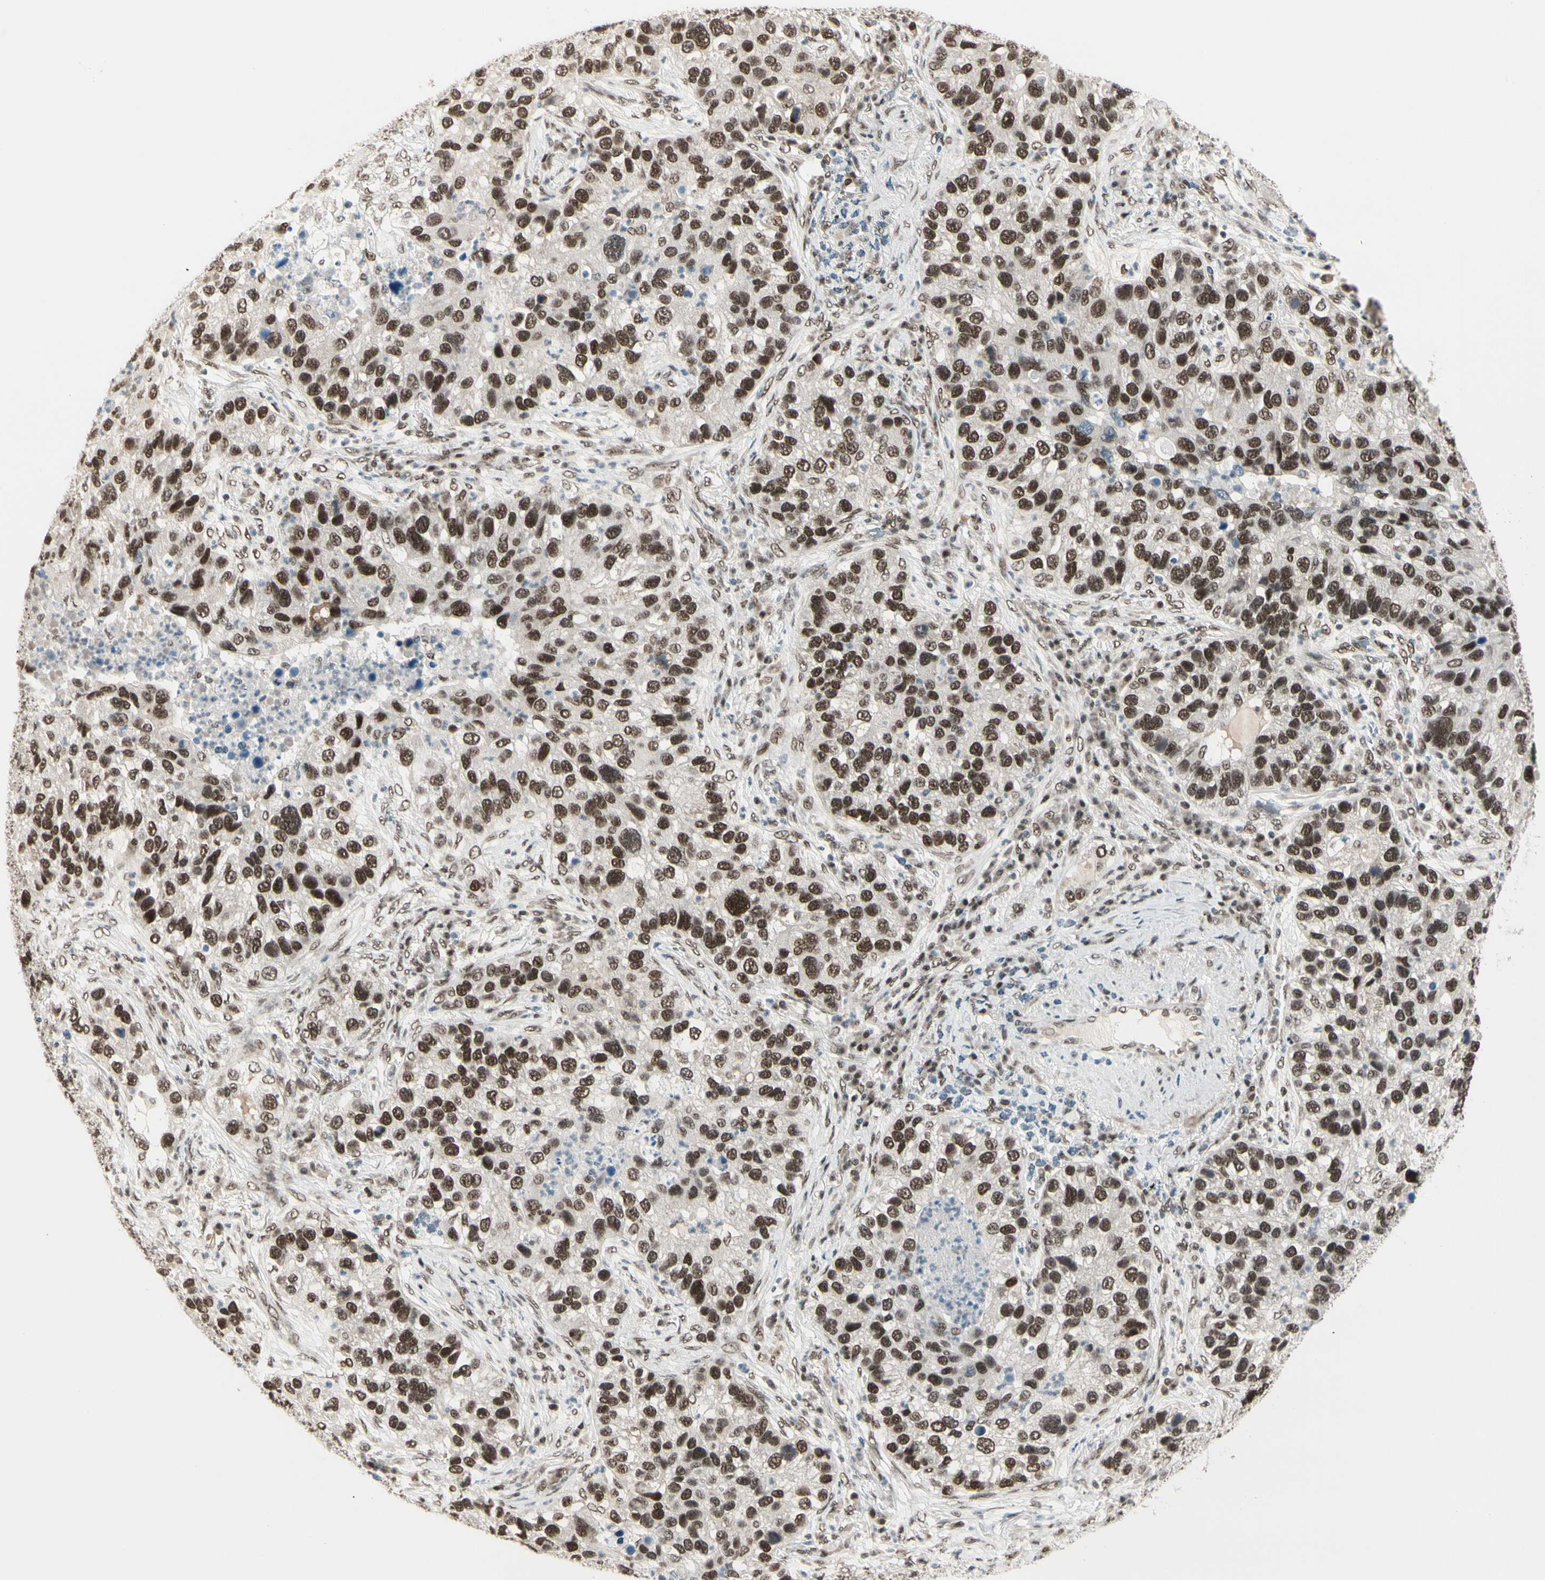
{"staining": {"intensity": "strong", "quantity": ">75%", "location": "nuclear"}, "tissue": "lung cancer", "cell_type": "Tumor cells", "image_type": "cancer", "snomed": [{"axis": "morphology", "description": "Normal tissue, NOS"}, {"axis": "morphology", "description": "Adenocarcinoma, NOS"}, {"axis": "topography", "description": "Bronchus"}, {"axis": "topography", "description": "Lung"}], "caption": "Lung cancer tissue shows strong nuclear staining in about >75% of tumor cells", "gene": "CHAMP1", "patient": {"sex": "male", "age": 54}}